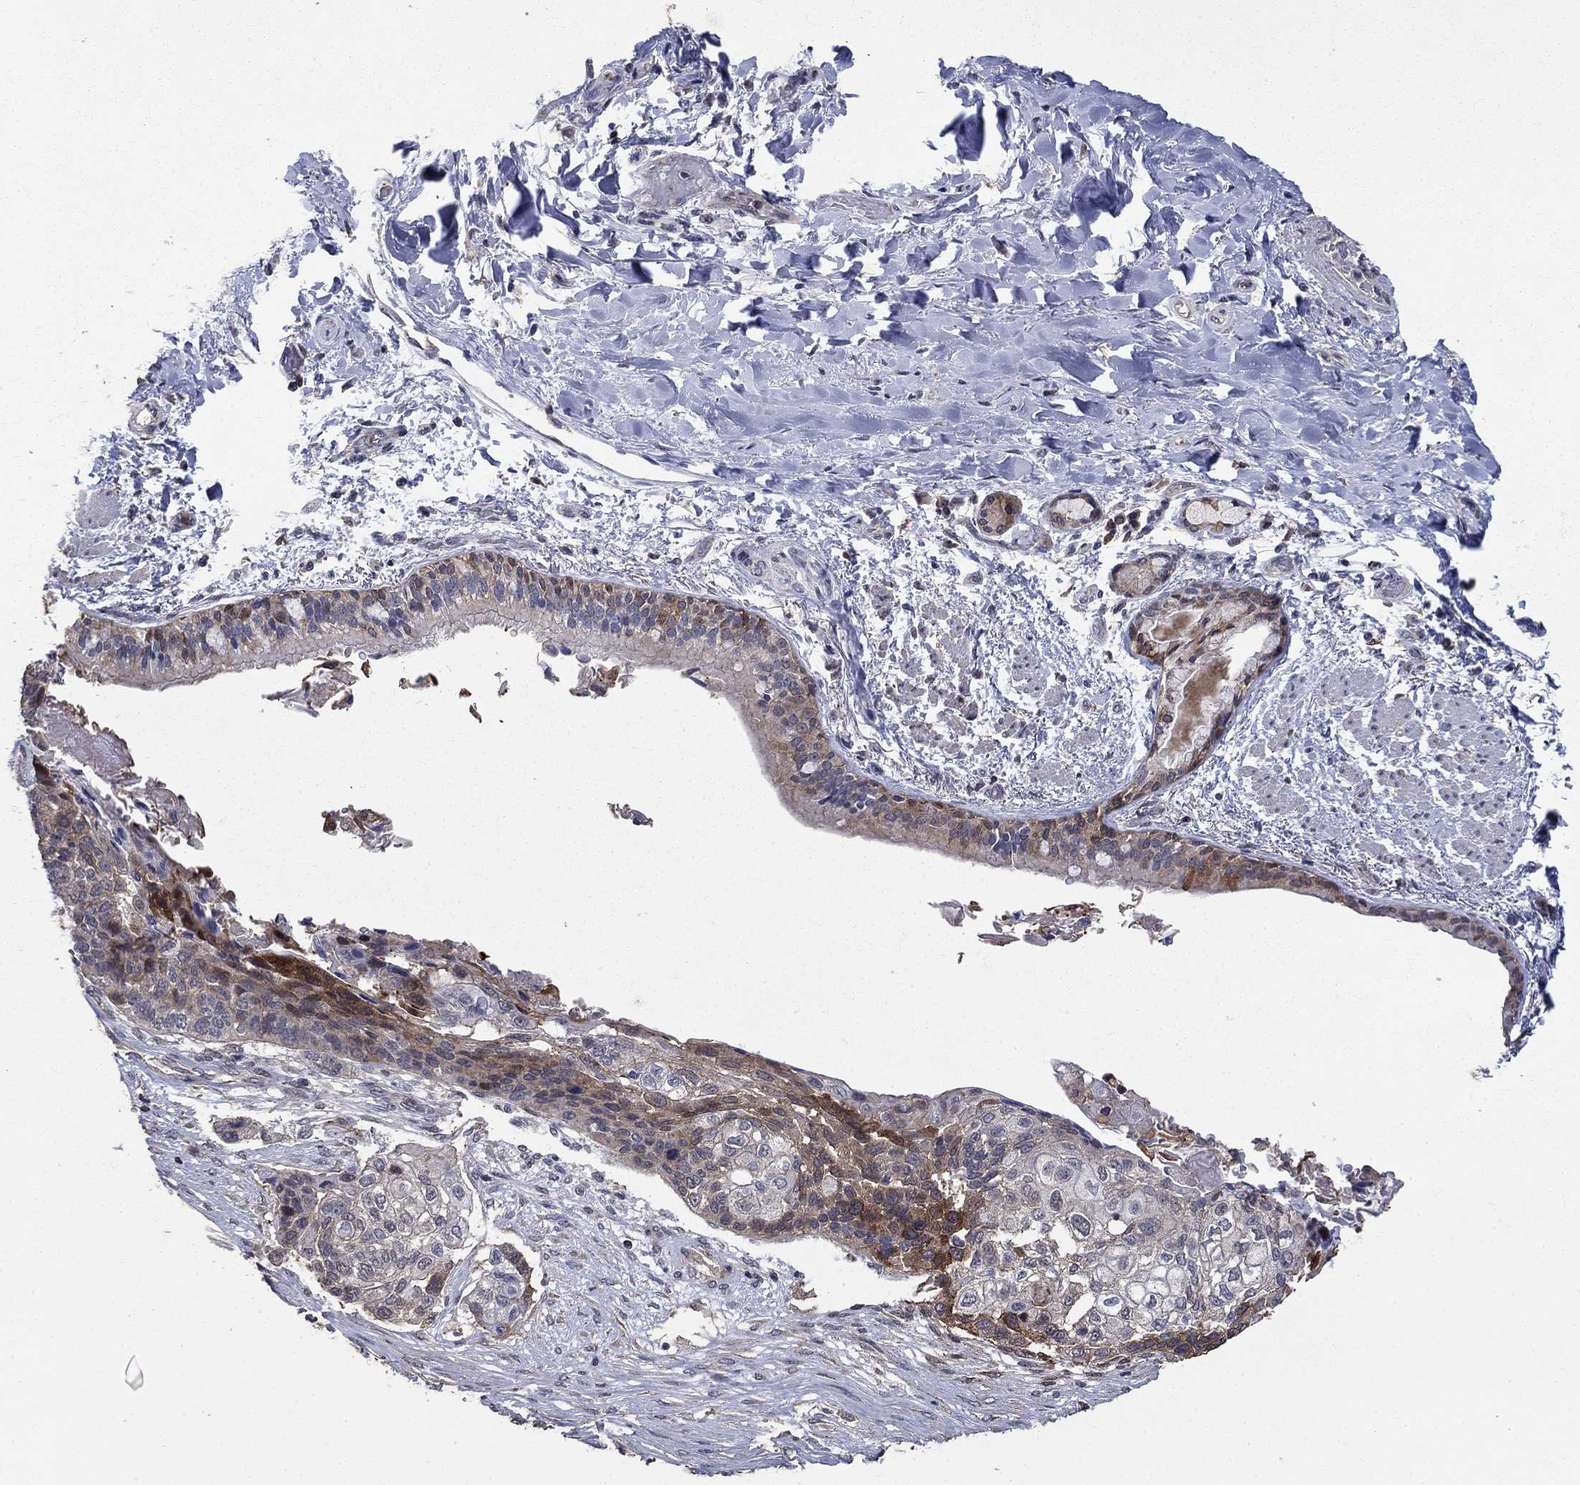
{"staining": {"intensity": "moderate", "quantity": "<25%", "location": "cytoplasmic/membranous"}, "tissue": "lung cancer", "cell_type": "Tumor cells", "image_type": "cancer", "snomed": [{"axis": "morphology", "description": "Squamous cell carcinoma, NOS"}, {"axis": "topography", "description": "Lung"}], "caption": "Lung cancer tissue displays moderate cytoplasmic/membranous staining in about <25% of tumor cells, visualized by immunohistochemistry.", "gene": "DVL1", "patient": {"sex": "male", "age": 69}}